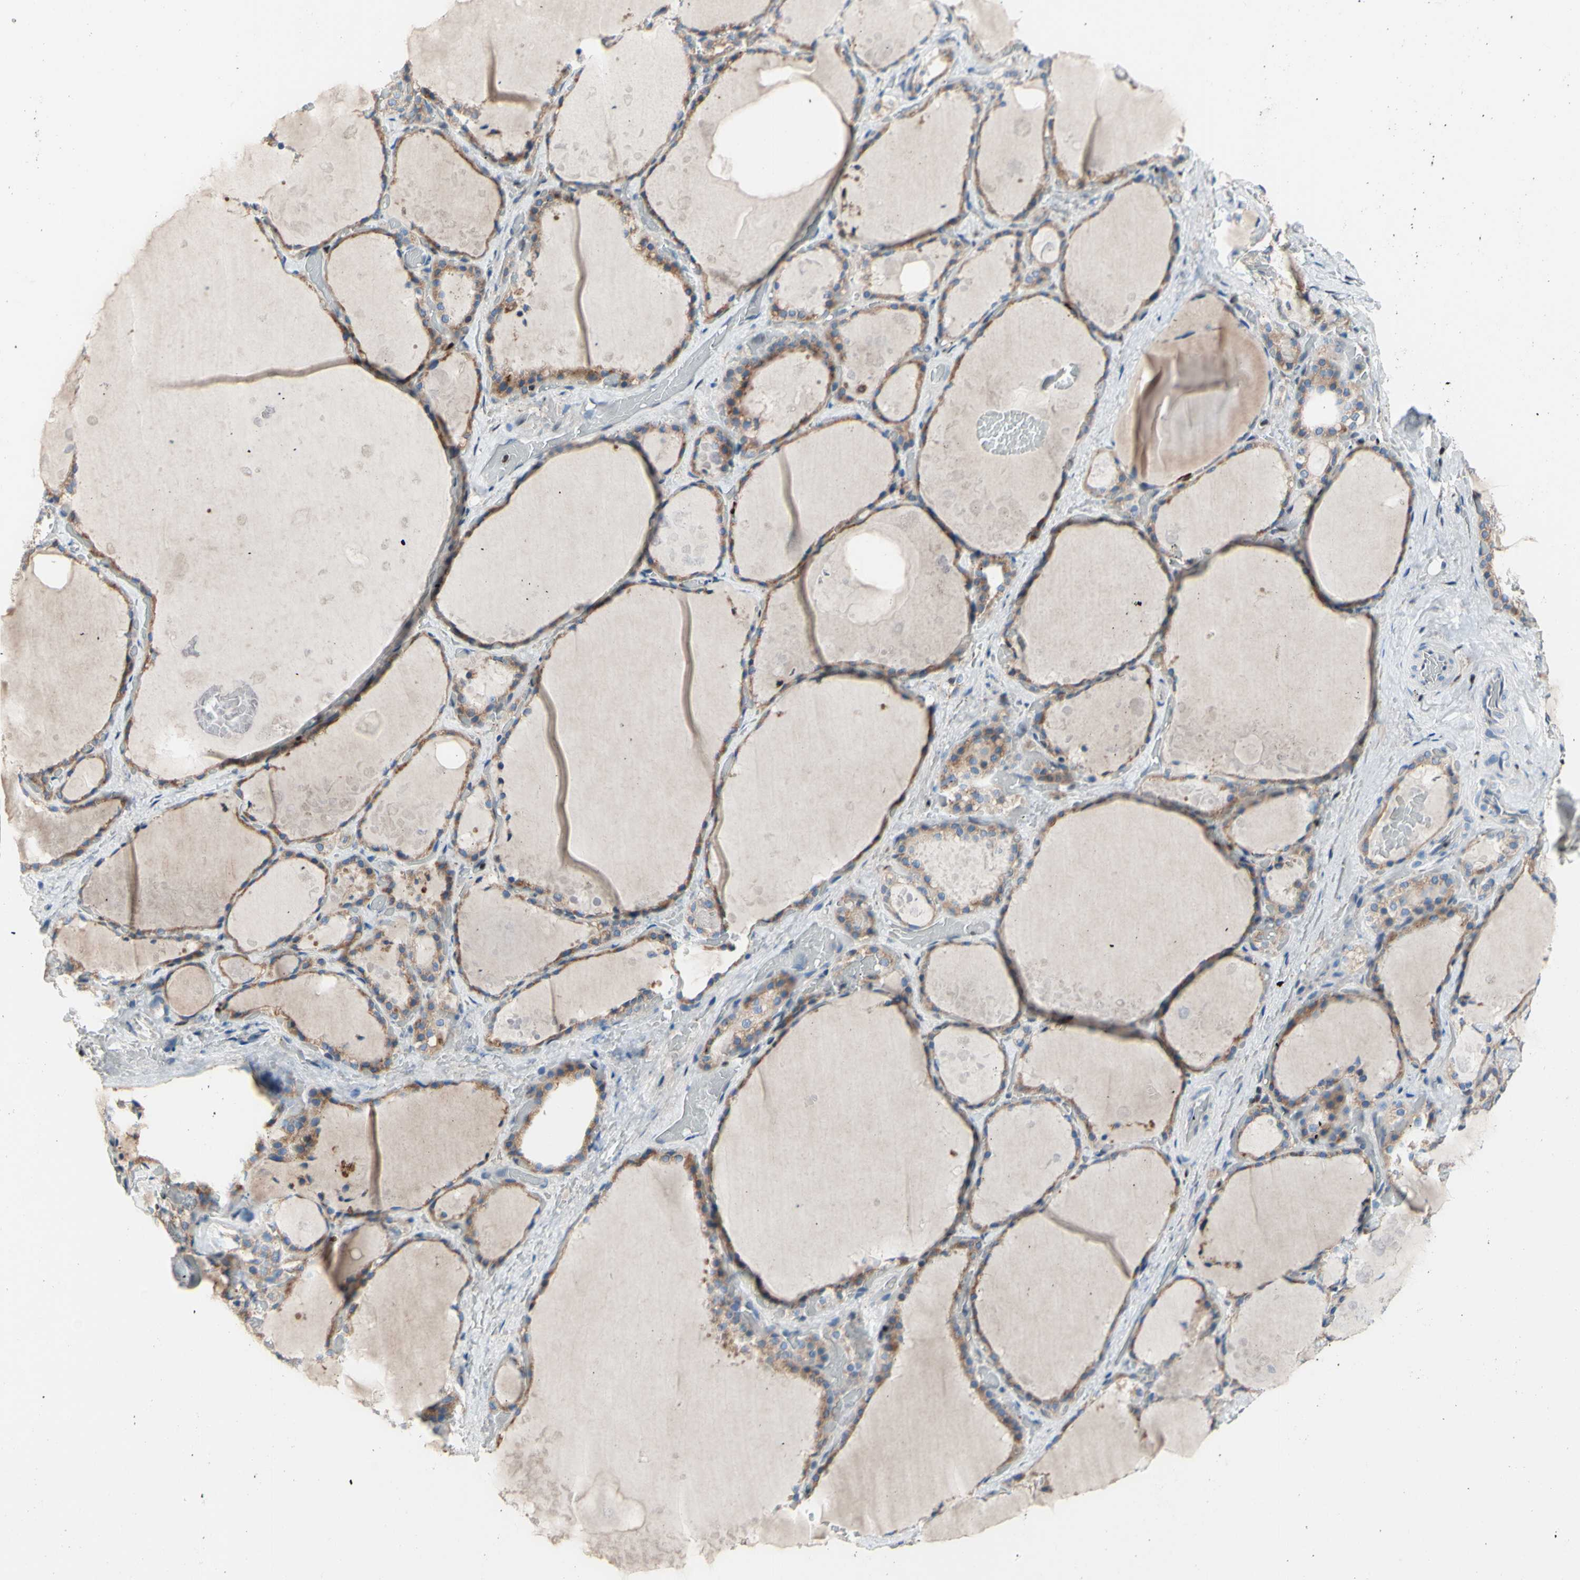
{"staining": {"intensity": "moderate", "quantity": ">75%", "location": "cytoplasmic/membranous"}, "tissue": "thyroid gland", "cell_type": "Glandular cells", "image_type": "normal", "snomed": [{"axis": "morphology", "description": "Normal tissue, NOS"}, {"axis": "topography", "description": "Thyroid gland"}], "caption": "Moderate cytoplasmic/membranous protein expression is present in about >75% of glandular cells in thyroid gland. (DAB = brown stain, brightfield microscopy at high magnification).", "gene": "EED", "patient": {"sex": "male", "age": 61}}